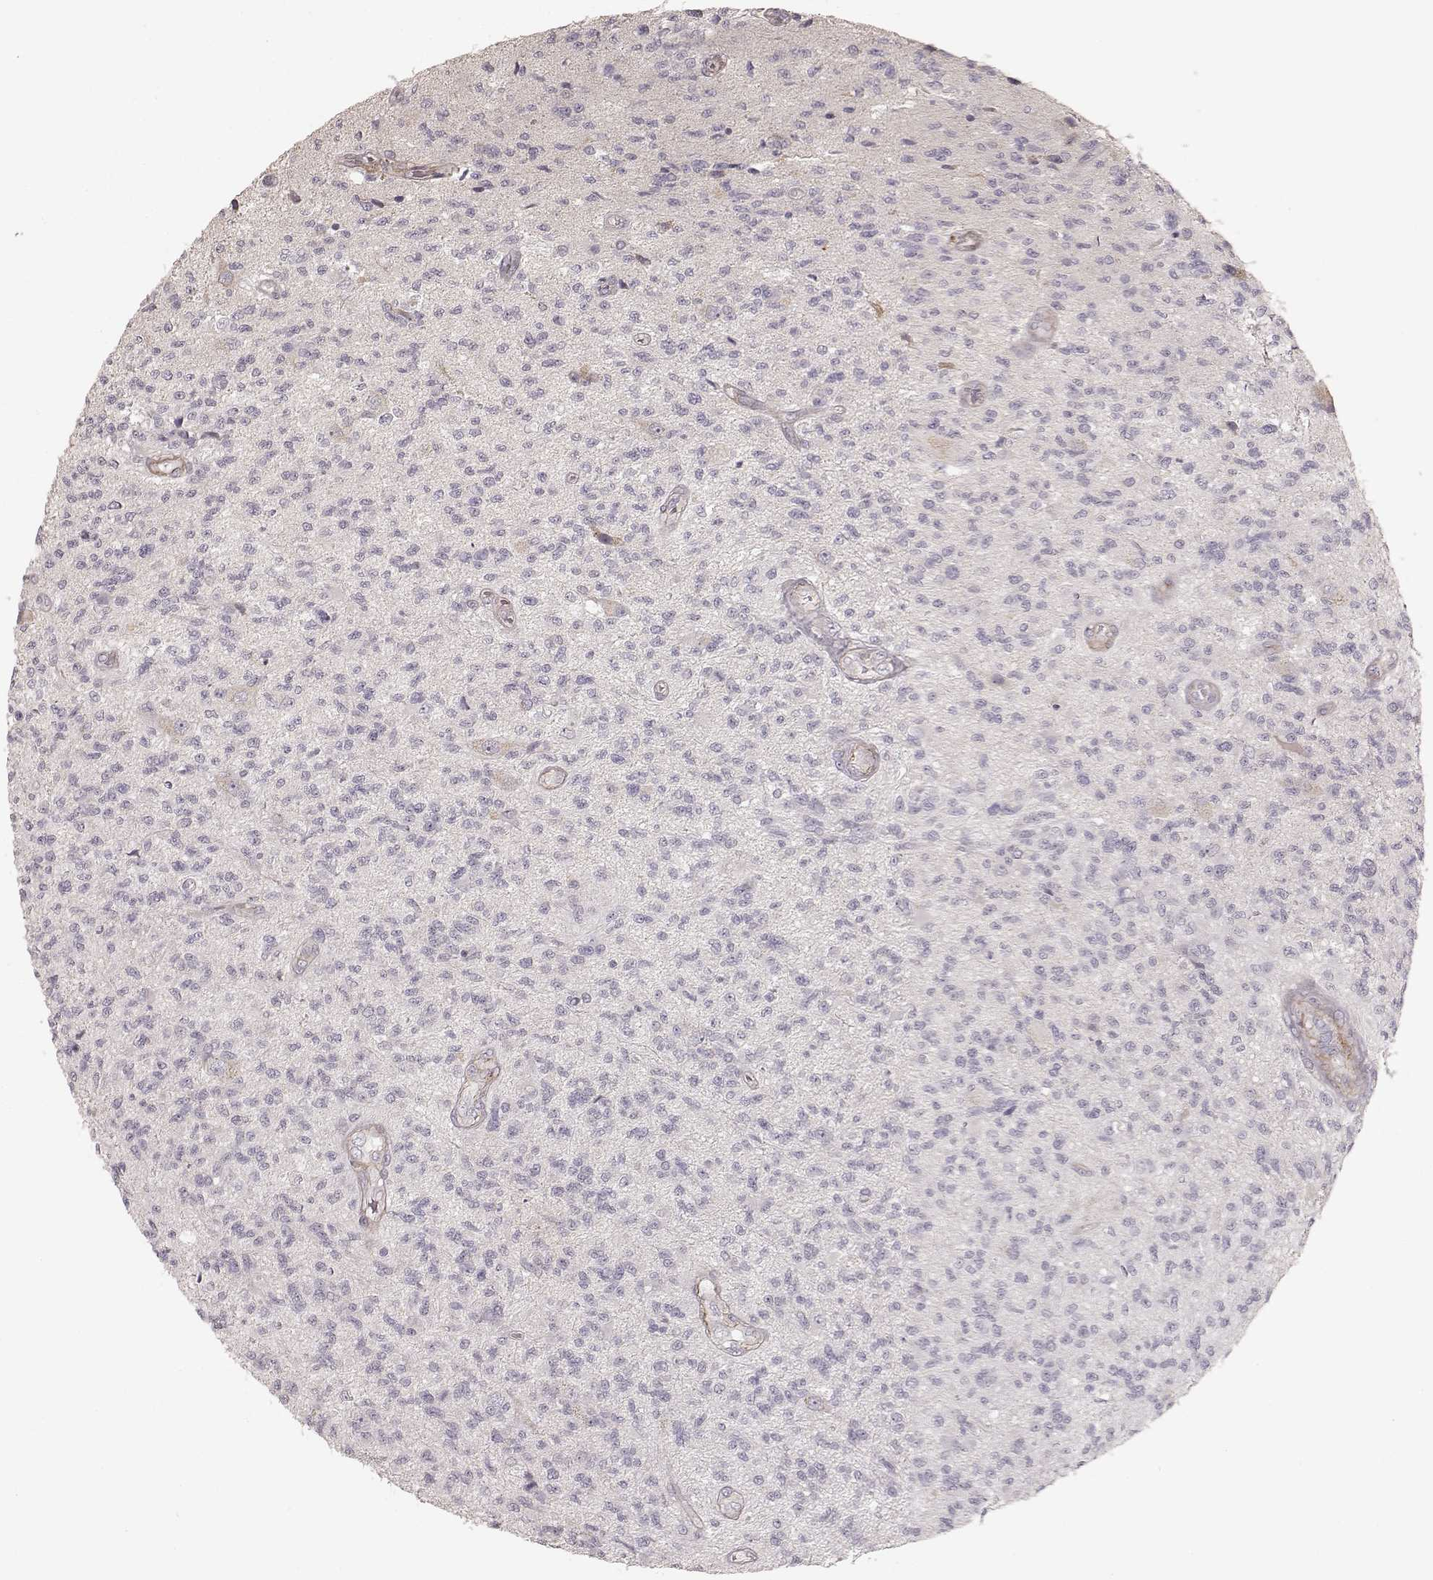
{"staining": {"intensity": "negative", "quantity": "none", "location": "none"}, "tissue": "glioma", "cell_type": "Tumor cells", "image_type": "cancer", "snomed": [{"axis": "morphology", "description": "Glioma, malignant, High grade"}, {"axis": "topography", "description": "Brain"}], "caption": "This histopathology image is of glioma stained with immunohistochemistry (IHC) to label a protein in brown with the nuclei are counter-stained blue. There is no expression in tumor cells.", "gene": "KCNJ9", "patient": {"sex": "male", "age": 56}}